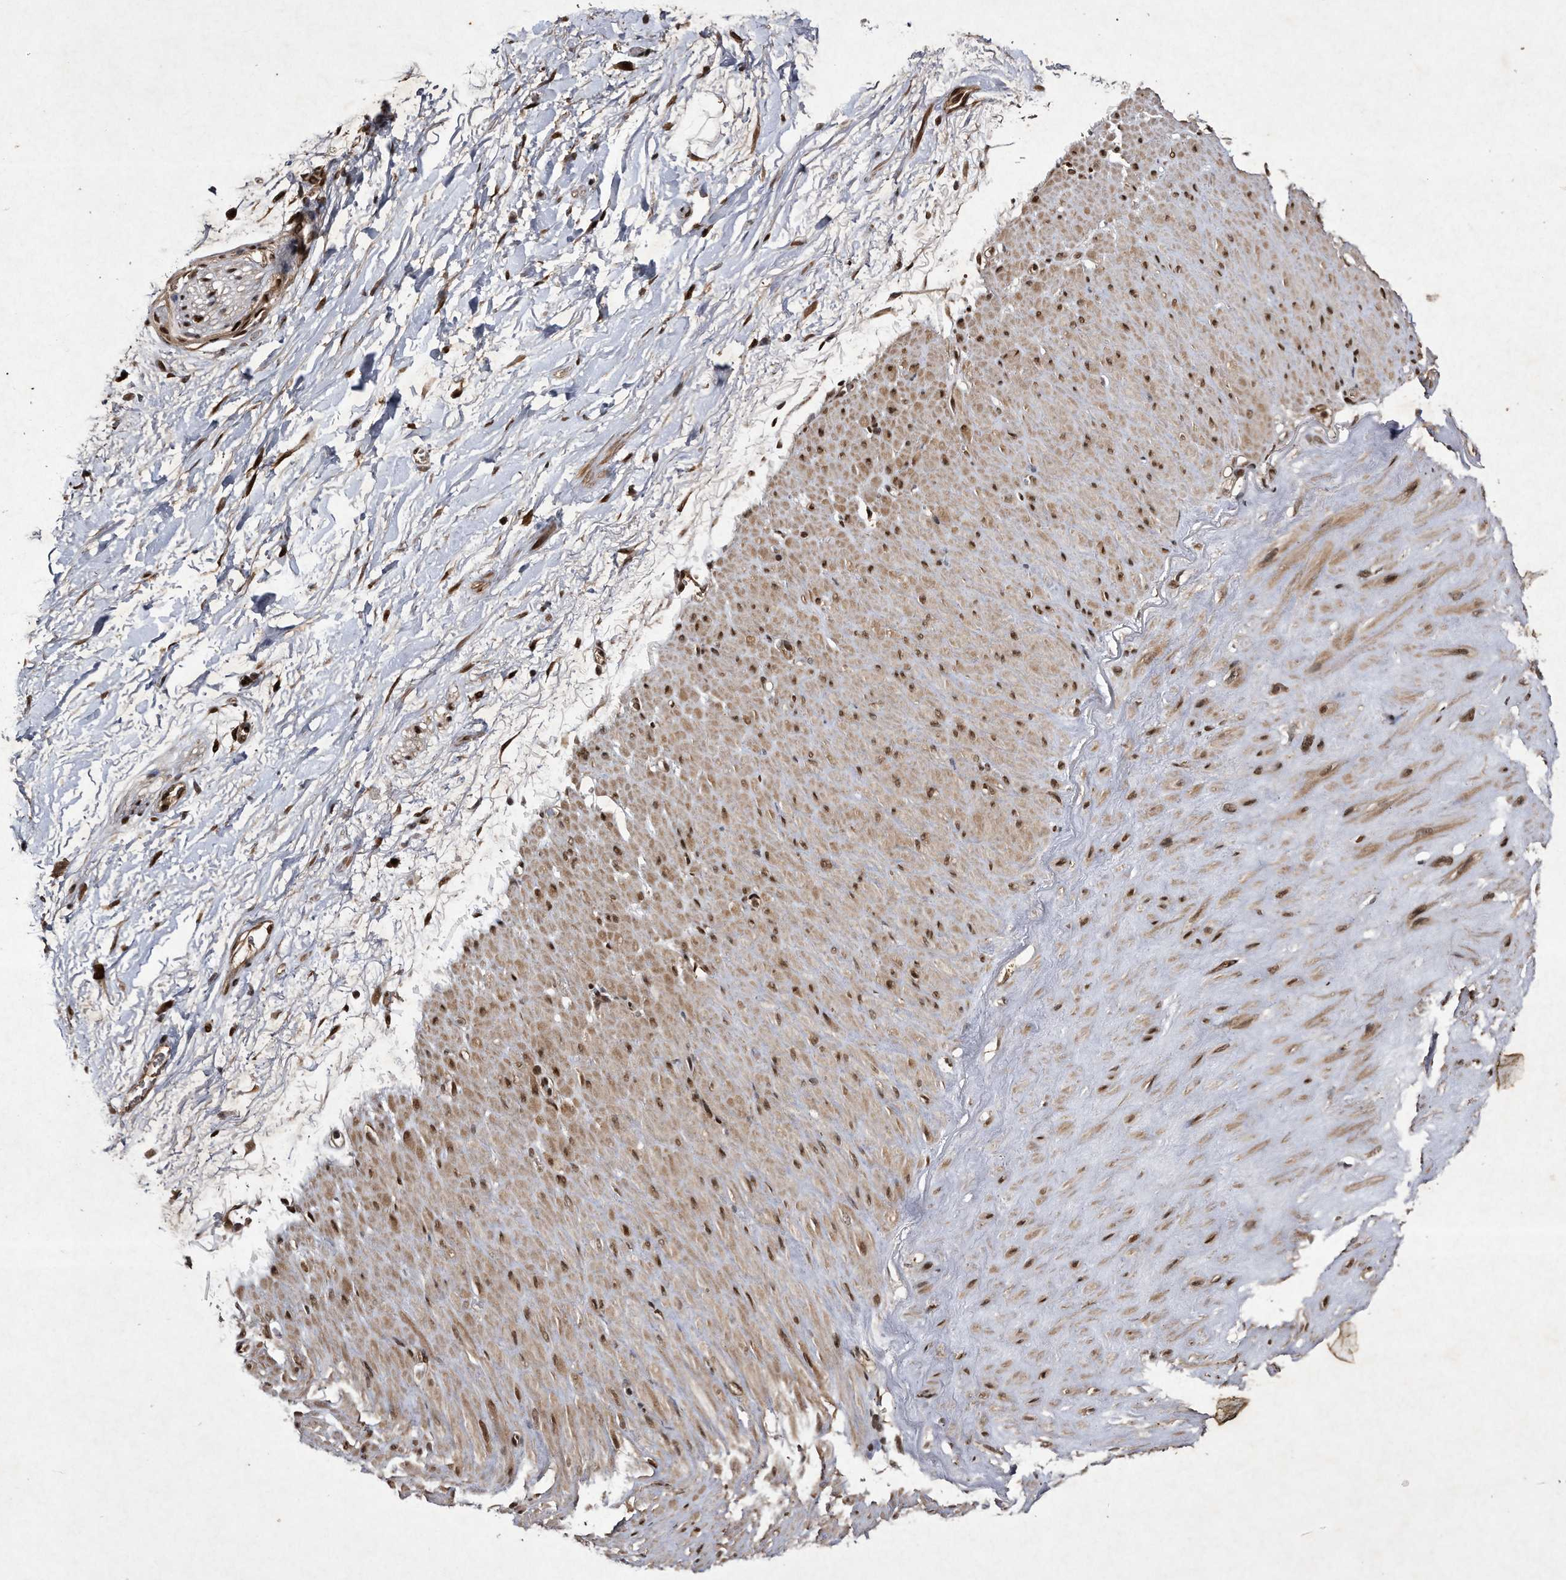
{"staining": {"intensity": "moderate", "quantity": ">75%", "location": "cytoplasmic/membranous,nuclear"}, "tissue": "adipose tissue", "cell_type": "Adipocytes", "image_type": "normal", "snomed": [{"axis": "morphology", "description": "Normal tissue, NOS"}, {"axis": "topography", "description": "Soft tissue"}], "caption": "The immunohistochemical stain labels moderate cytoplasmic/membranous,nuclear positivity in adipocytes of benign adipose tissue. The staining is performed using DAB brown chromogen to label protein expression. The nuclei are counter-stained blue using hematoxylin.", "gene": "RAD23B", "patient": {"sex": "male", "age": 72}}